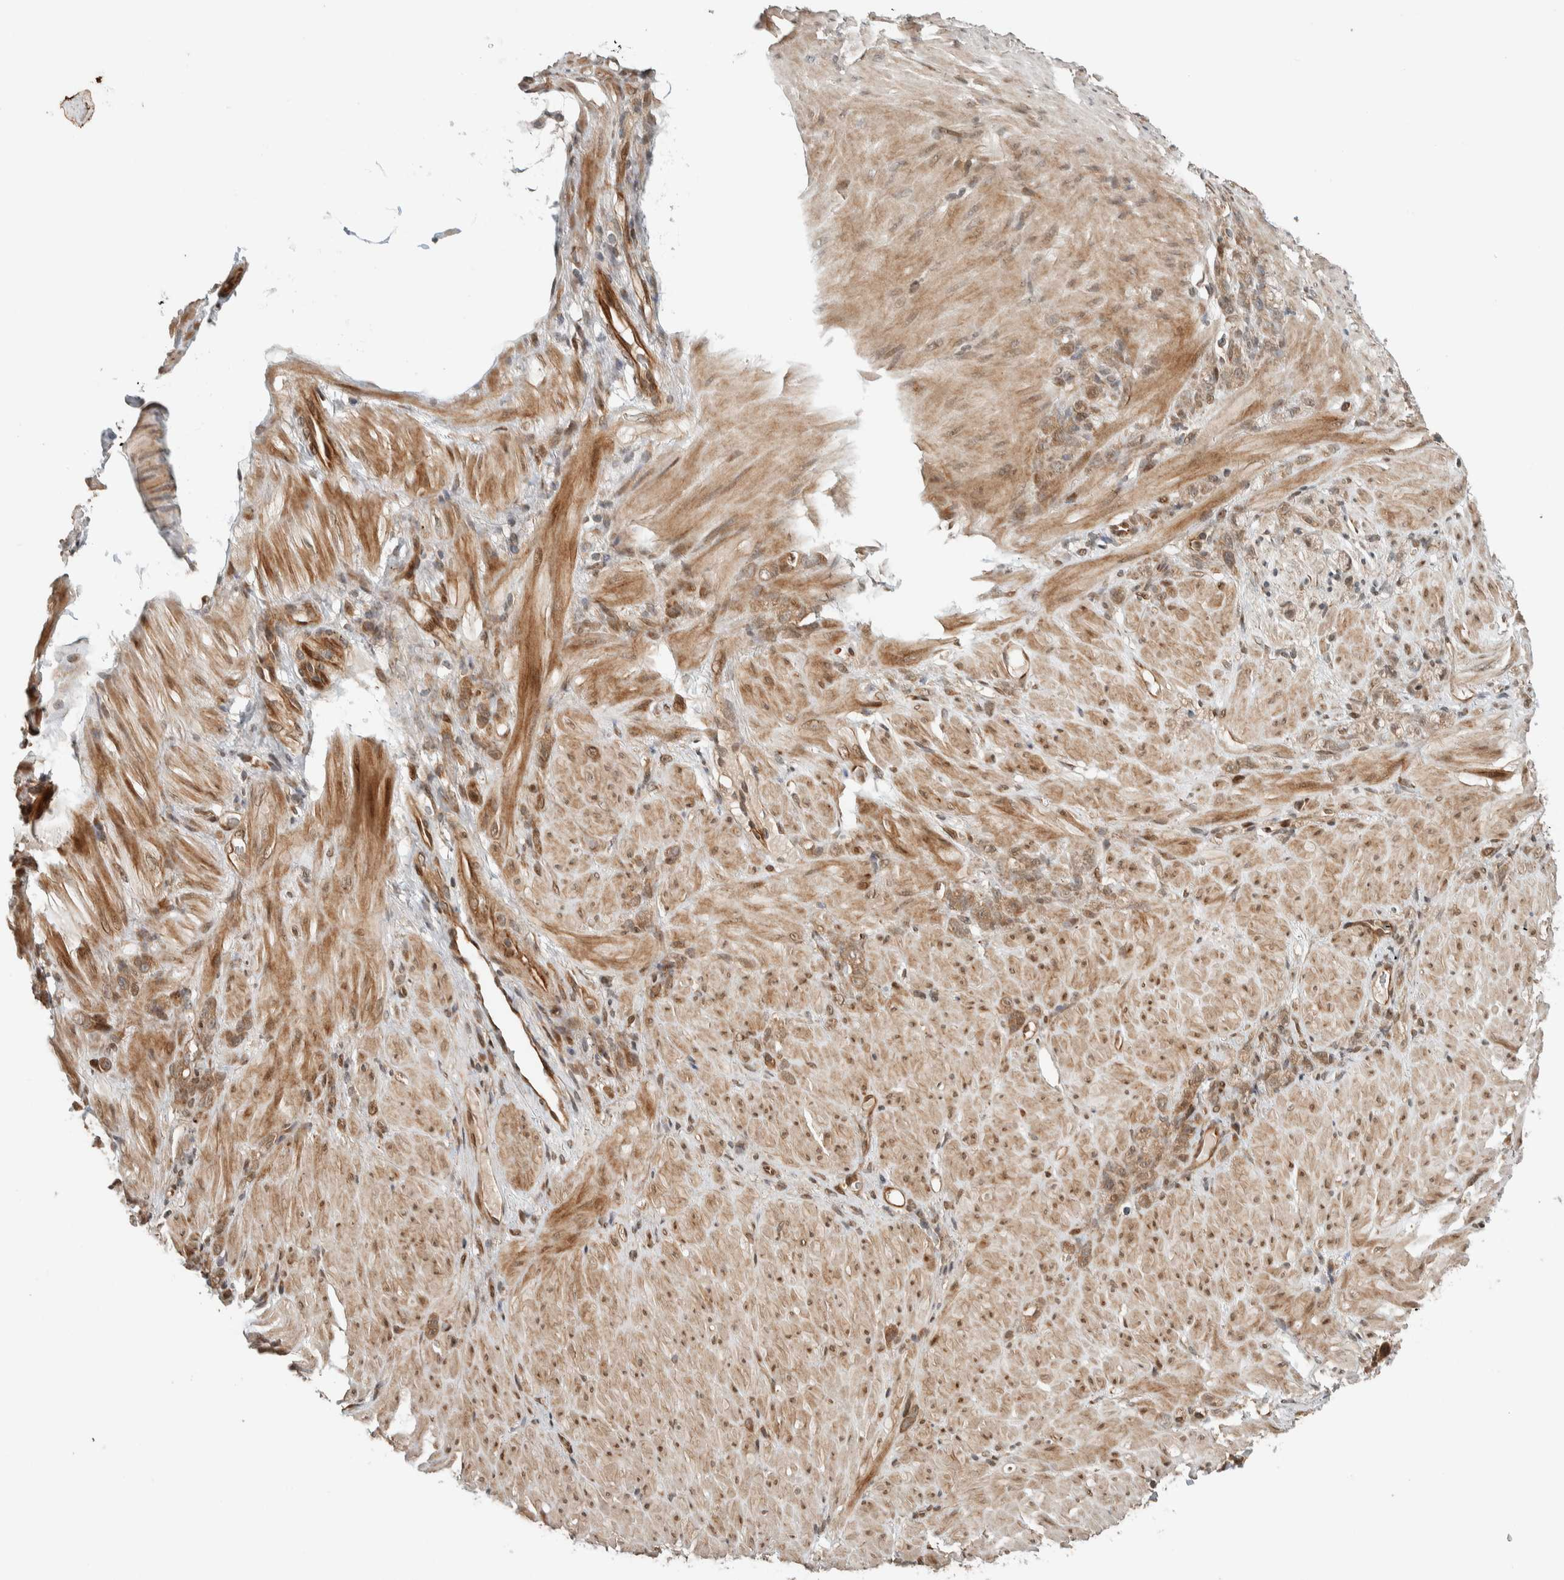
{"staining": {"intensity": "weak", "quantity": ">75%", "location": "cytoplasmic/membranous,nuclear"}, "tissue": "stomach cancer", "cell_type": "Tumor cells", "image_type": "cancer", "snomed": [{"axis": "morphology", "description": "Normal tissue, NOS"}, {"axis": "morphology", "description": "Adenocarcinoma, NOS"}, {"axis": "topography", "description": "Stomach"}], "caption": "This is an image of immunohistochemistry staining of stomach cancer, which shows weak positivity in the cytoplasmic/membranous and nuclear of tumor cells.", "gene": "STXBP4", "patient": {"sex": "male", "age": 82}}